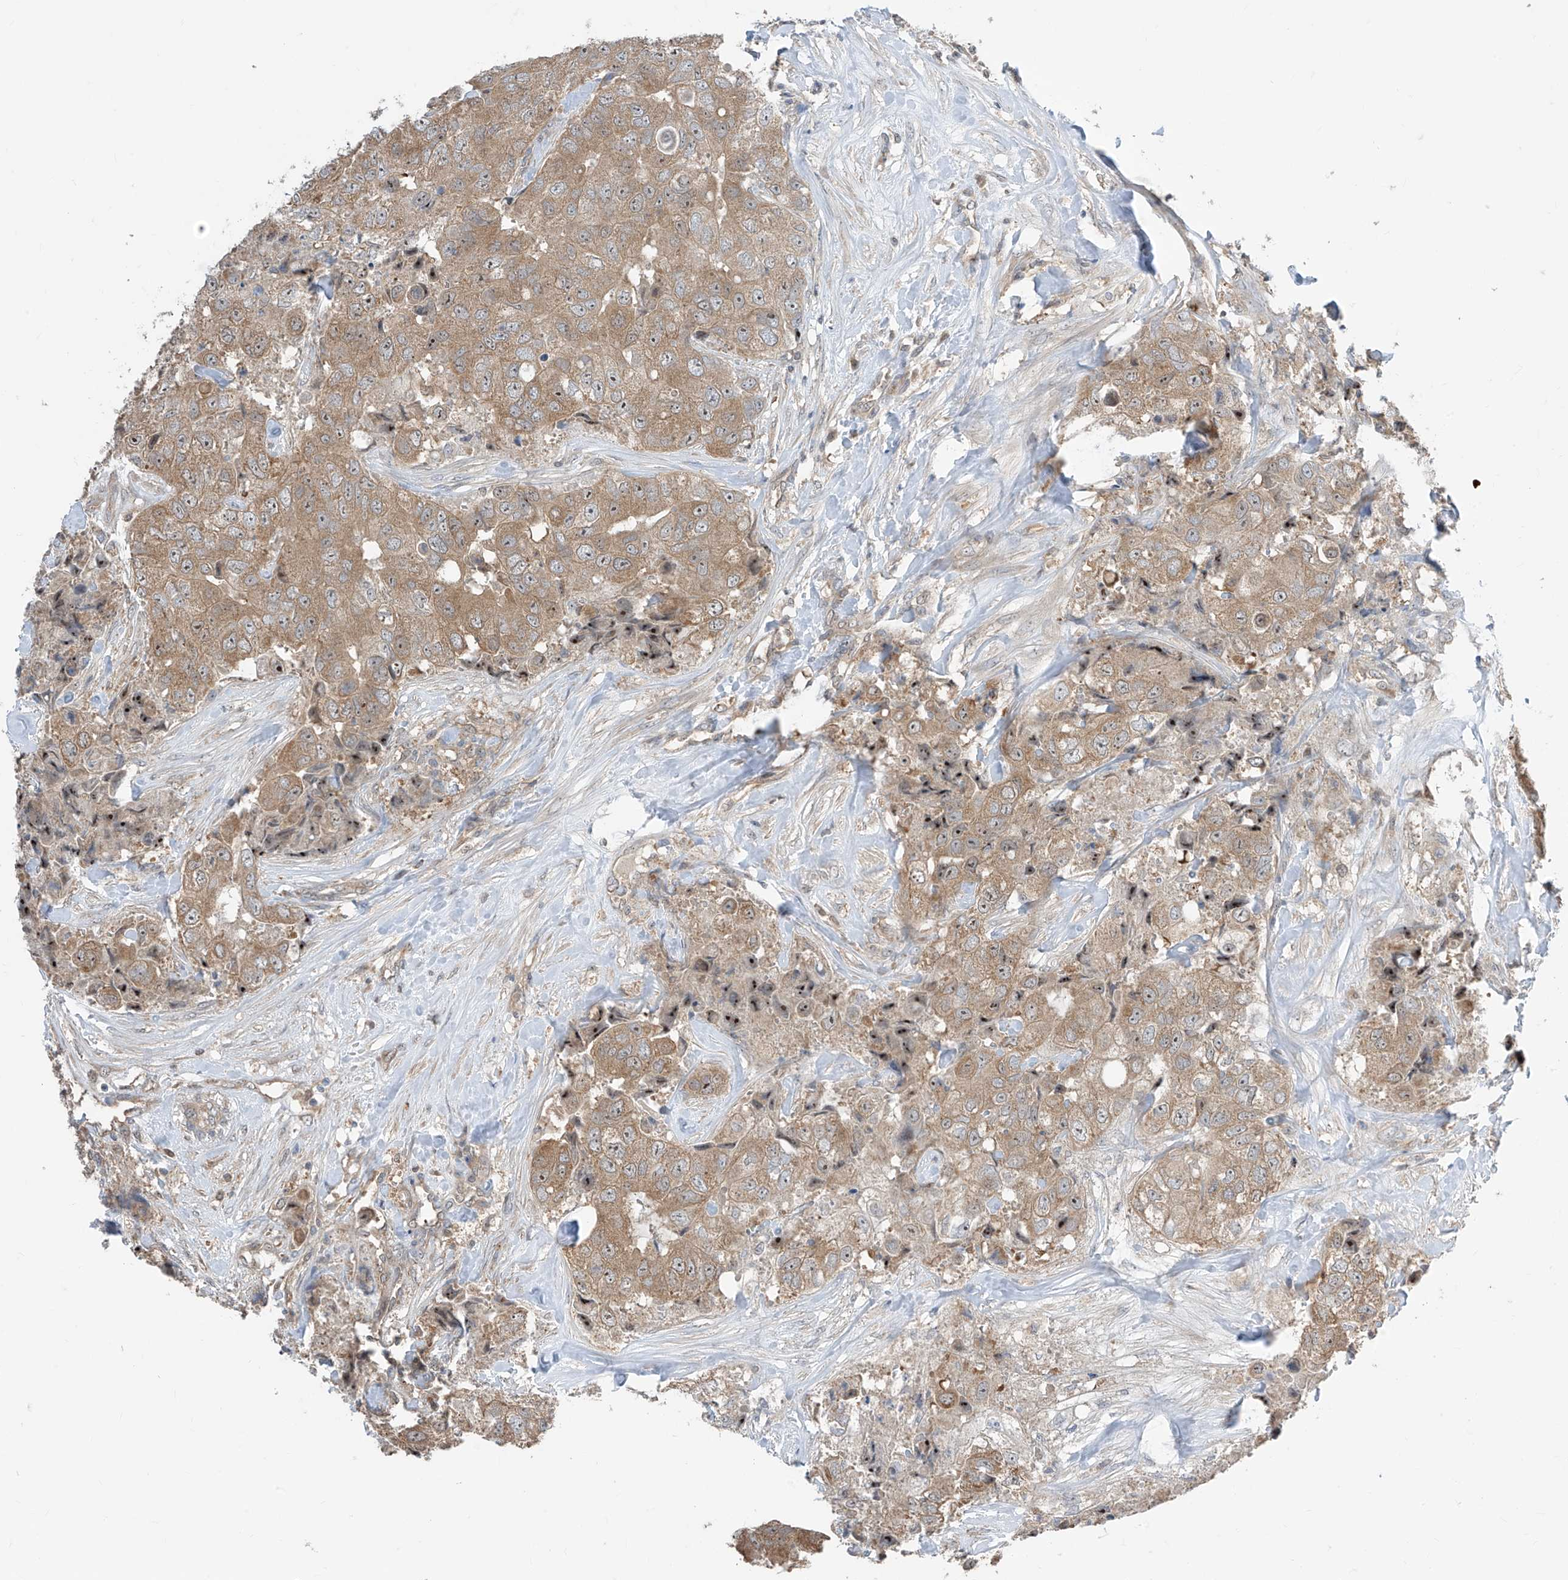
{"staining": {"intensity": "moderate", "quantity": ">75%", "location": "cytoplasmic/membranous"}, "tissue": "breast cancer", "cell_type": "Tumor cells", "image_type": "cancer", "snomed": [{"axis": "morphology", "description": "Duct carcinoma"}, {"axis": "topography", "description": "Breast"}], "caption": "Immunohistochemical staining of human breast cancer displays medium levels of moderate cytoplasmic/membranous positivity in about >75% of tumor cells.", "gene": "TTC38", "patient": {"sex": "female", "age": 62}}